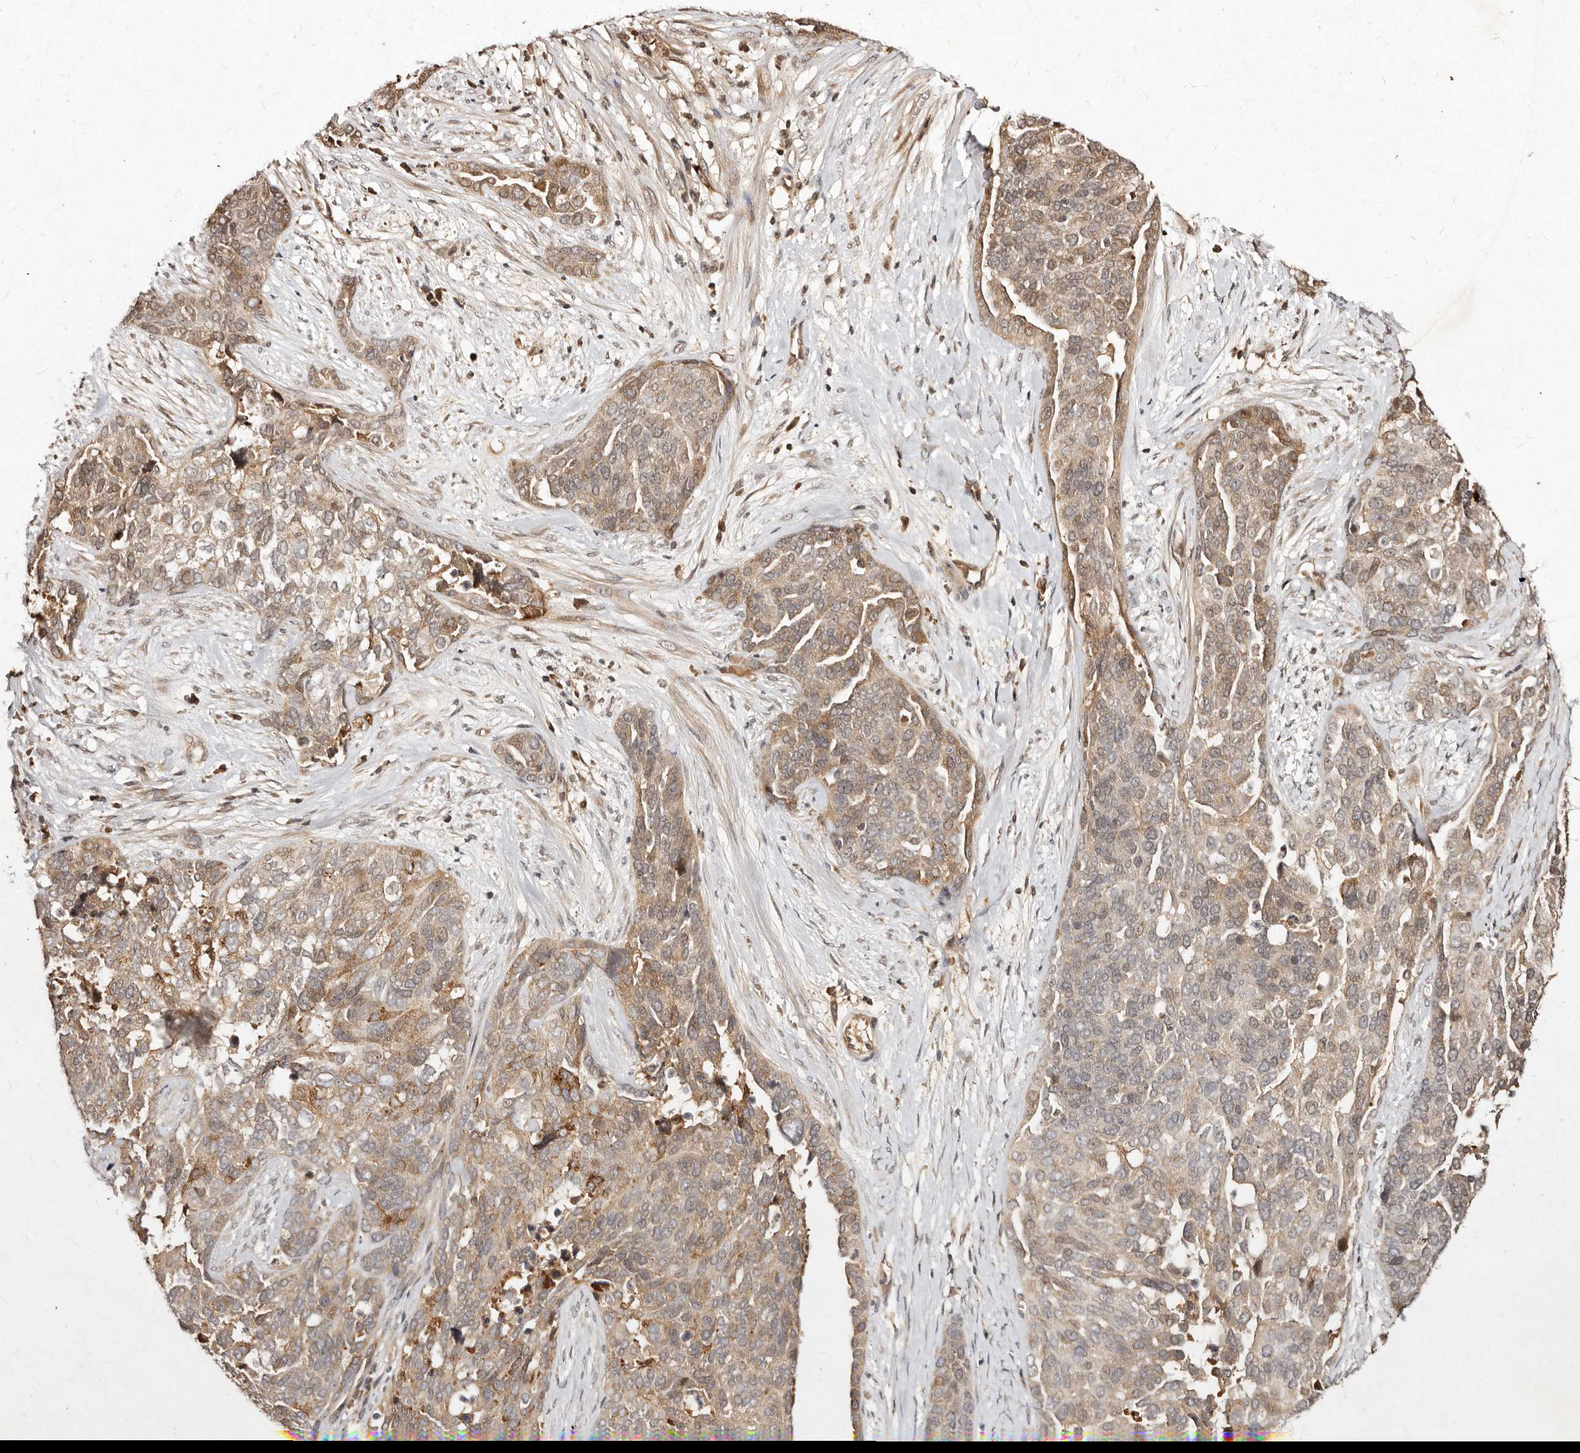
{"staining": {"intensity": "weak", "quantity": "25%-75%", "location": "cytoplasmic/membranous"}, "tissue": "ovarian cancer", "cell_type": "Tumor cells", "image_type": "cancer", "snomed": [{"axis": "morphology", "description": "Cystadenocarcinoma, serous, NOS"}, {"axis": "topography", "description": "Ovary"}], "caption": "The micrograph displays immunohistochemical staining of ovarian serous cystadenocarcinoma. There is weak cytoplasmic/membranous staining is seen in approximately 25%-75% of tumor cells.", "gene": "LCORL", "patient": {"sex": "female", "age": 44}}